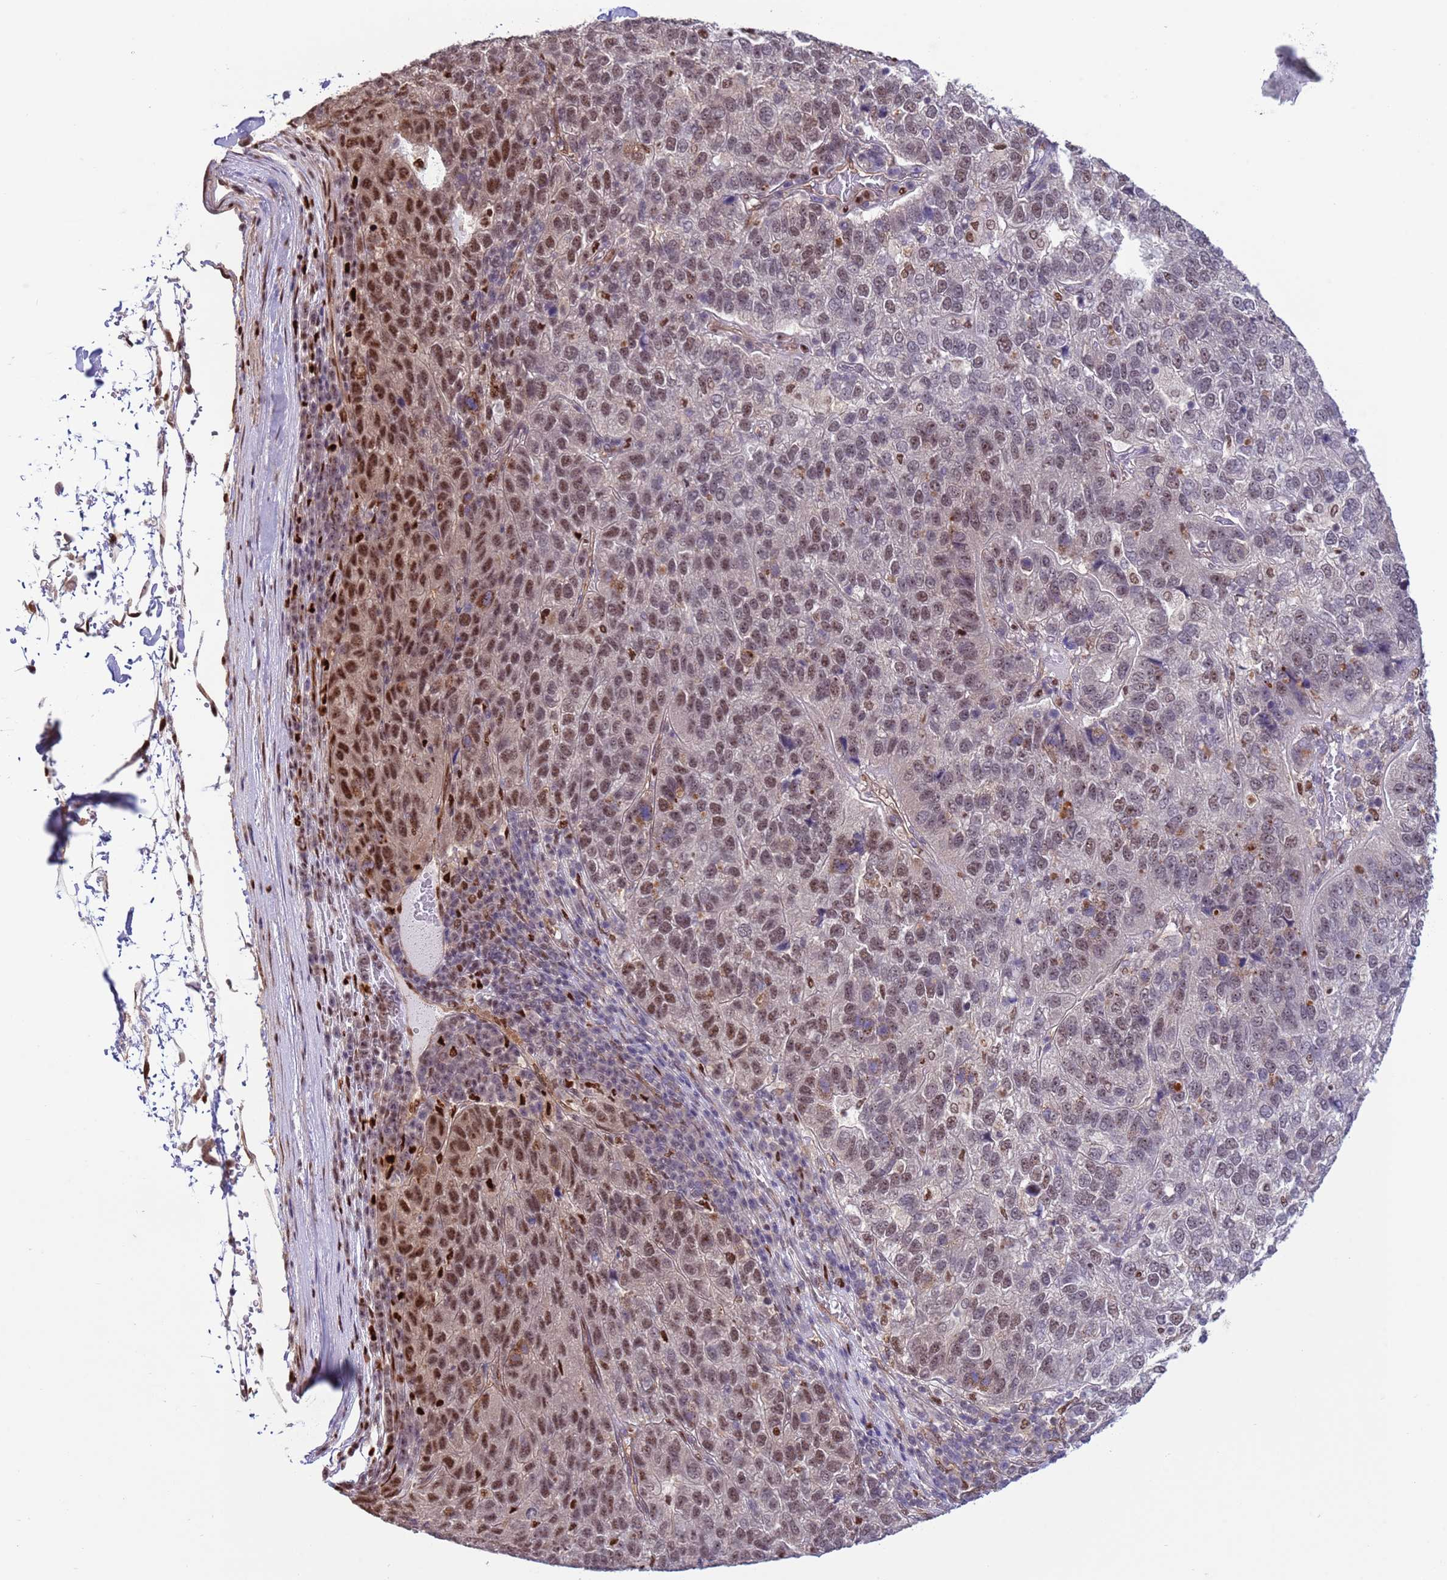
{"staining": {"intensity": "strong", "quantity": "25%-75%", "location": "nuclear"}, "tissue": "pancreatic cancer", "cell_type": "Tumor cells", "image_type": "cancer", "snomed": [{"axis": "morphology", "description": "Adenocarcinoma, NOS"}, {"axis": "topography", "description": "Pancreas"}], "caption": "Human pancreatic adenocarcinoma stained with a brown dye reveals strong nuclear positive positivity in approximately 25%-75% of tumor cells.", "gene": "PRPF6", "patient": {"sex": "female", "age": 61}}